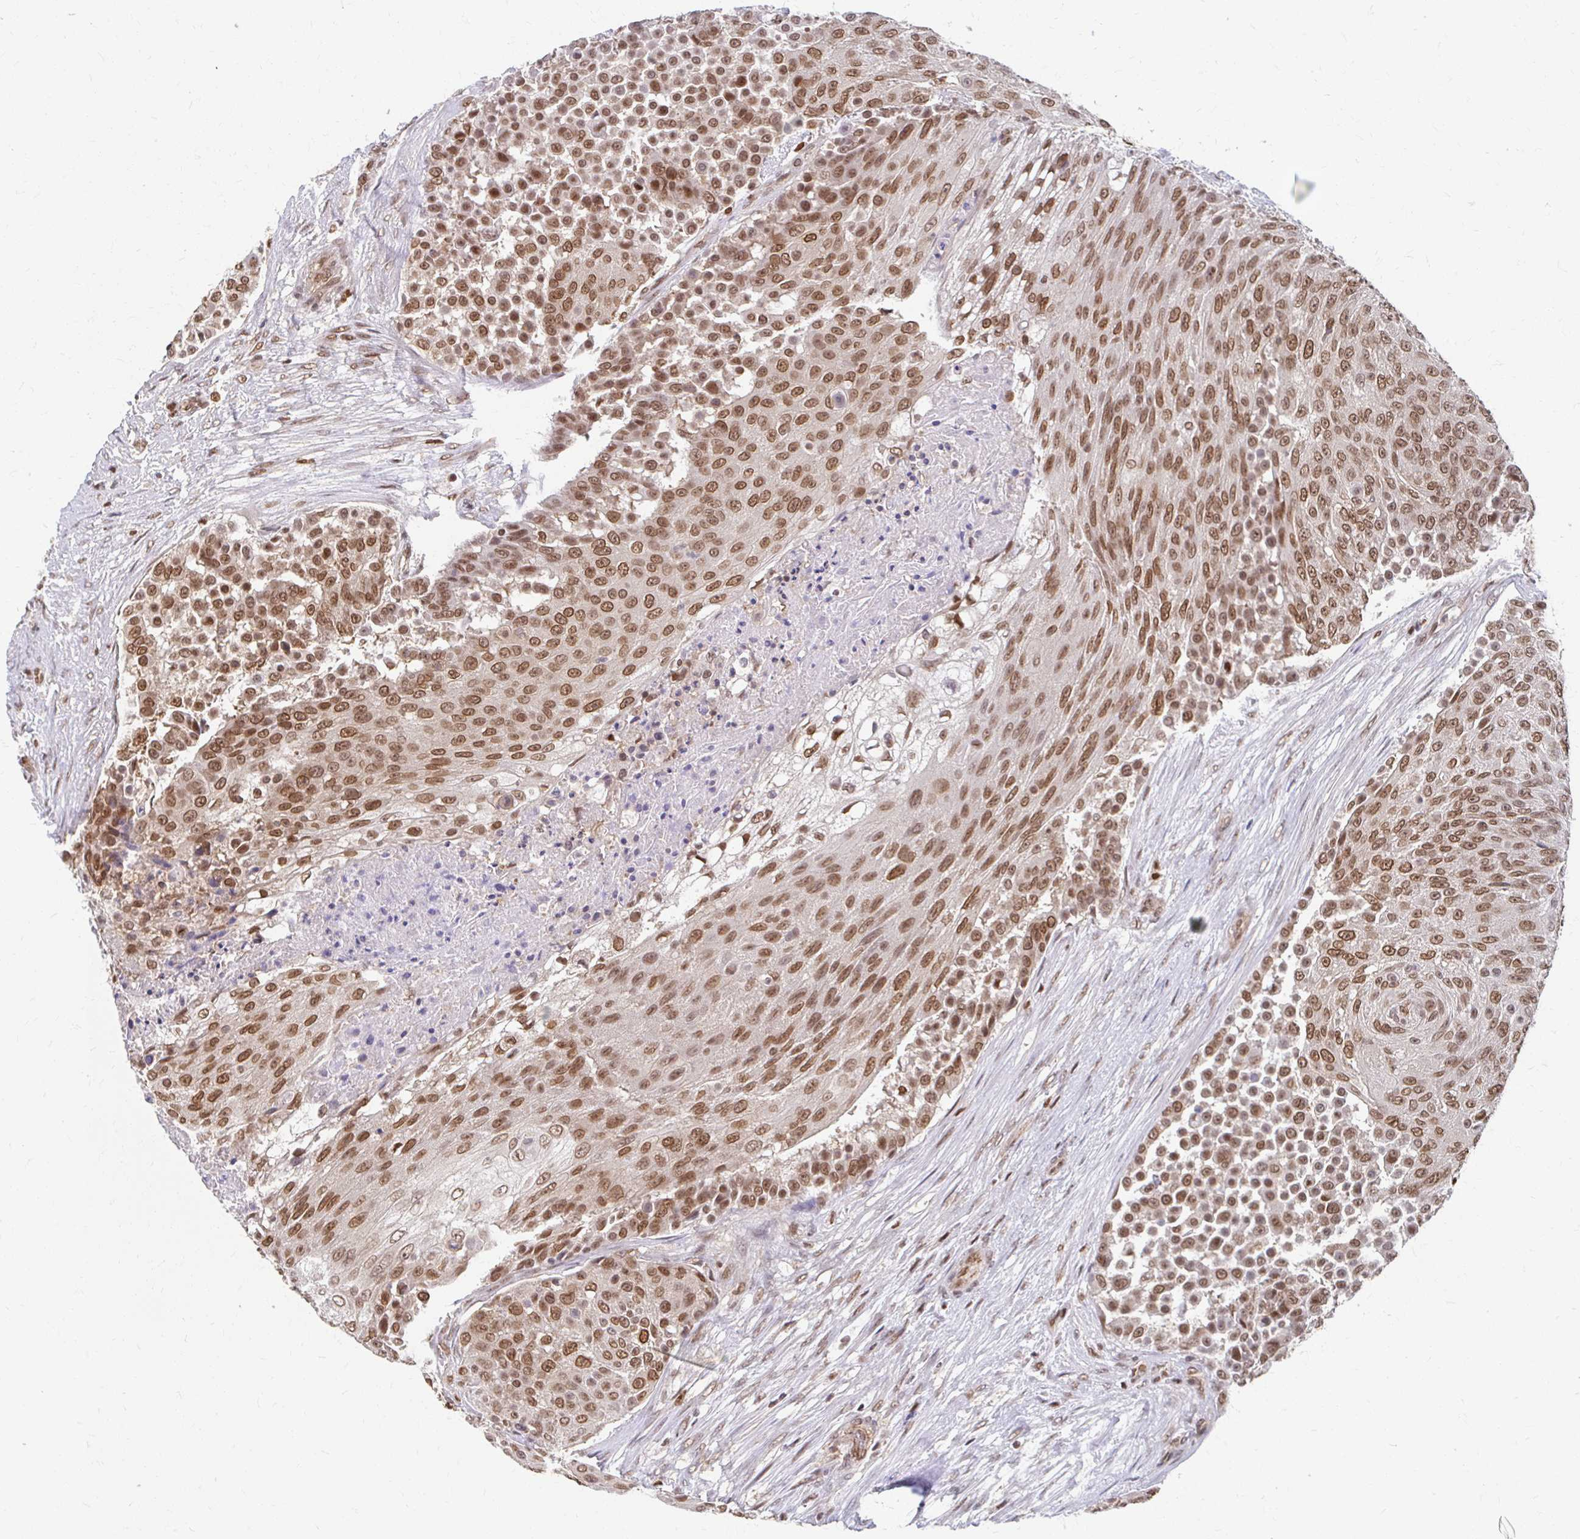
{"staining": {"intensity": "moderate", "quantity": ">75%", "location": "cytoplasmic/membranous,nuclear"}, "tissue": "urothelial cancer", "cell_type": "Tumor cells", "image_type": "cancer", "snomed": [{"axis": "morphology", "description": "Urothelial carcinoma, High grade"}, {"axis": "topography", "description": "Urinary bladder"}], "caption": "Protein analysis of urothelial cancer tissue shows moderate cytoplasmic/membranous and nuclear staining in approximately >75% of tumor cells.", "gene": "XPO1", "patient": {"sex": "female", "age": 63}}